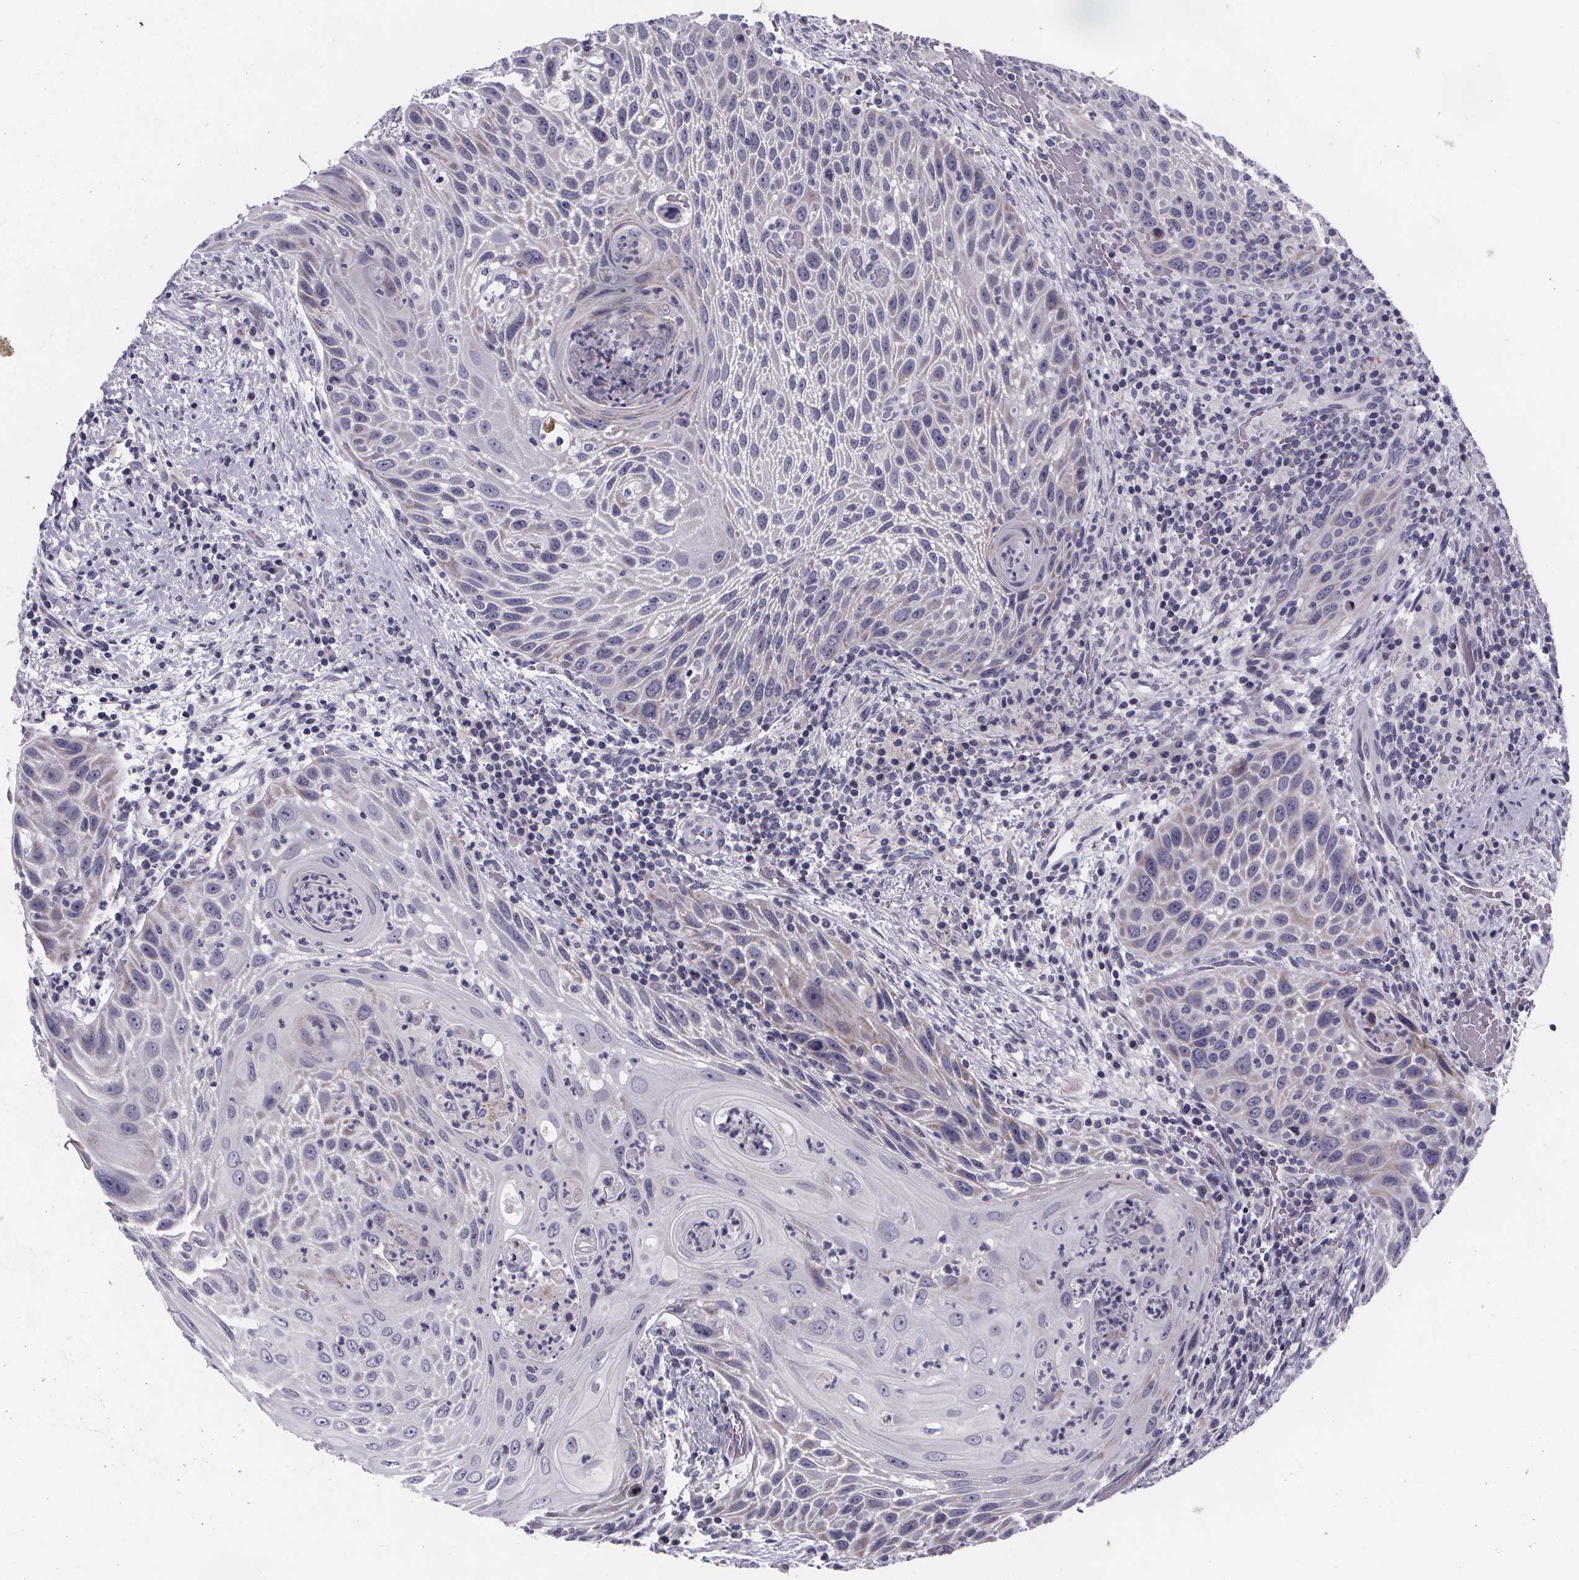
{"staining": {"intensity": "negative", "quantity": "none", "location": "none"}, "tissue": "head and neck cancer", "cell_type": "Tumor cells", "image_type": "cancer", "snomed": [{"axis": "morphology", "description": "Squamous cell carcinoma, NOS"}, {"axis": "topography", "description": "Head-Neck"}], "caption": "Head and neck cancer (squamous cell carcinoma) was stained to show a protein in brown. There is no significant expression in tumor cells.", "gene": "PAH", "patient": {"sex": "male", "age": 69}}